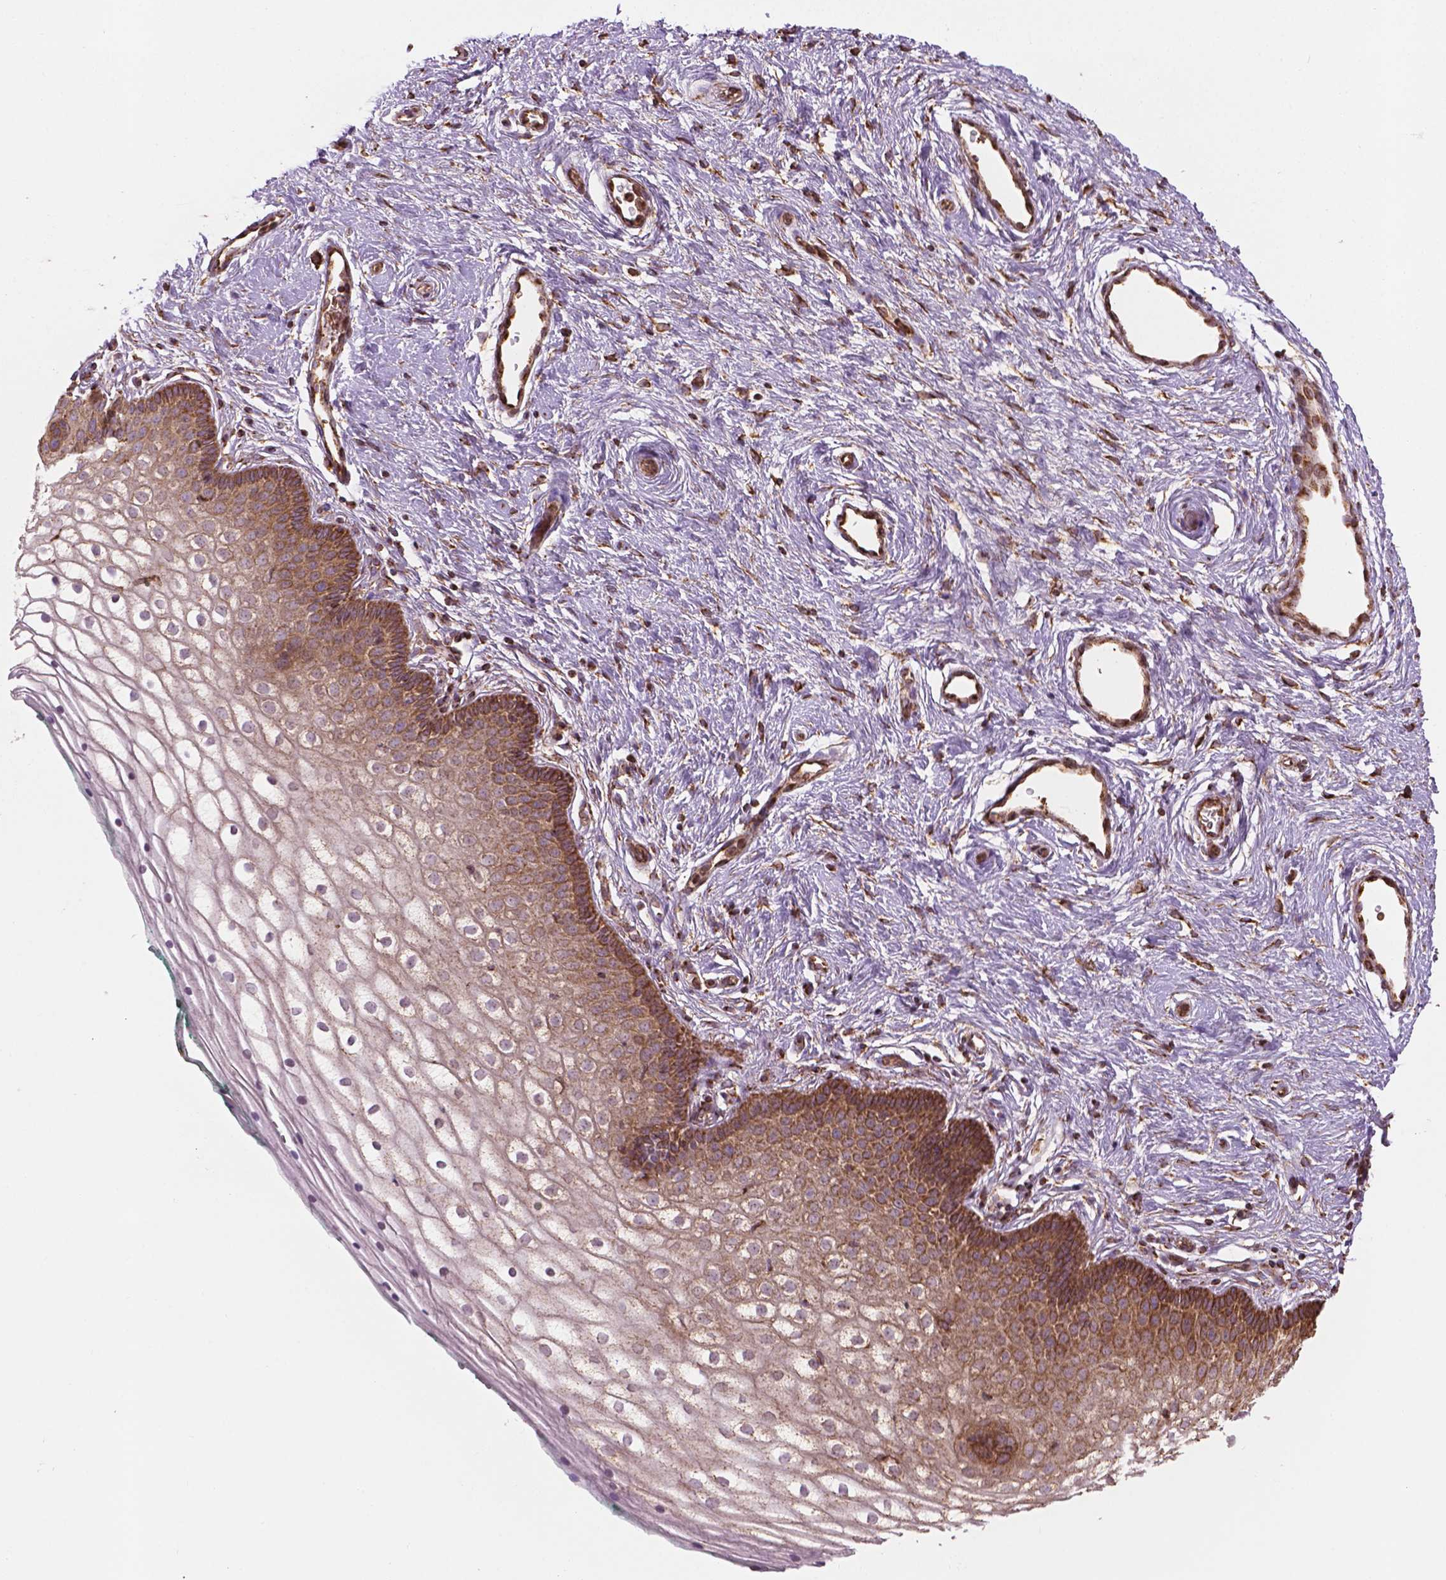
{"staining": {"intensity": "moderate", "quantity": ">75%", "location": "cytoplasmic/membranous"}, "tissue": "vagina", "cell_type": "Squamous epithelial cells", "image_type": "normal", "snomed": [{"axis": "morphology", "description": "Normal tissue, NOS"}, {"axis": "topography", "description": "Vagina"}], "caption": "Protein staining of unremarkable vagina shows moderate cytoplasmic/membranous positivity in about >75% of squamous epithelial cells. Nuclei are stained in blue.", "gene": "HS3ST3A1", "patient": {"sex": "female", "age": 36}}